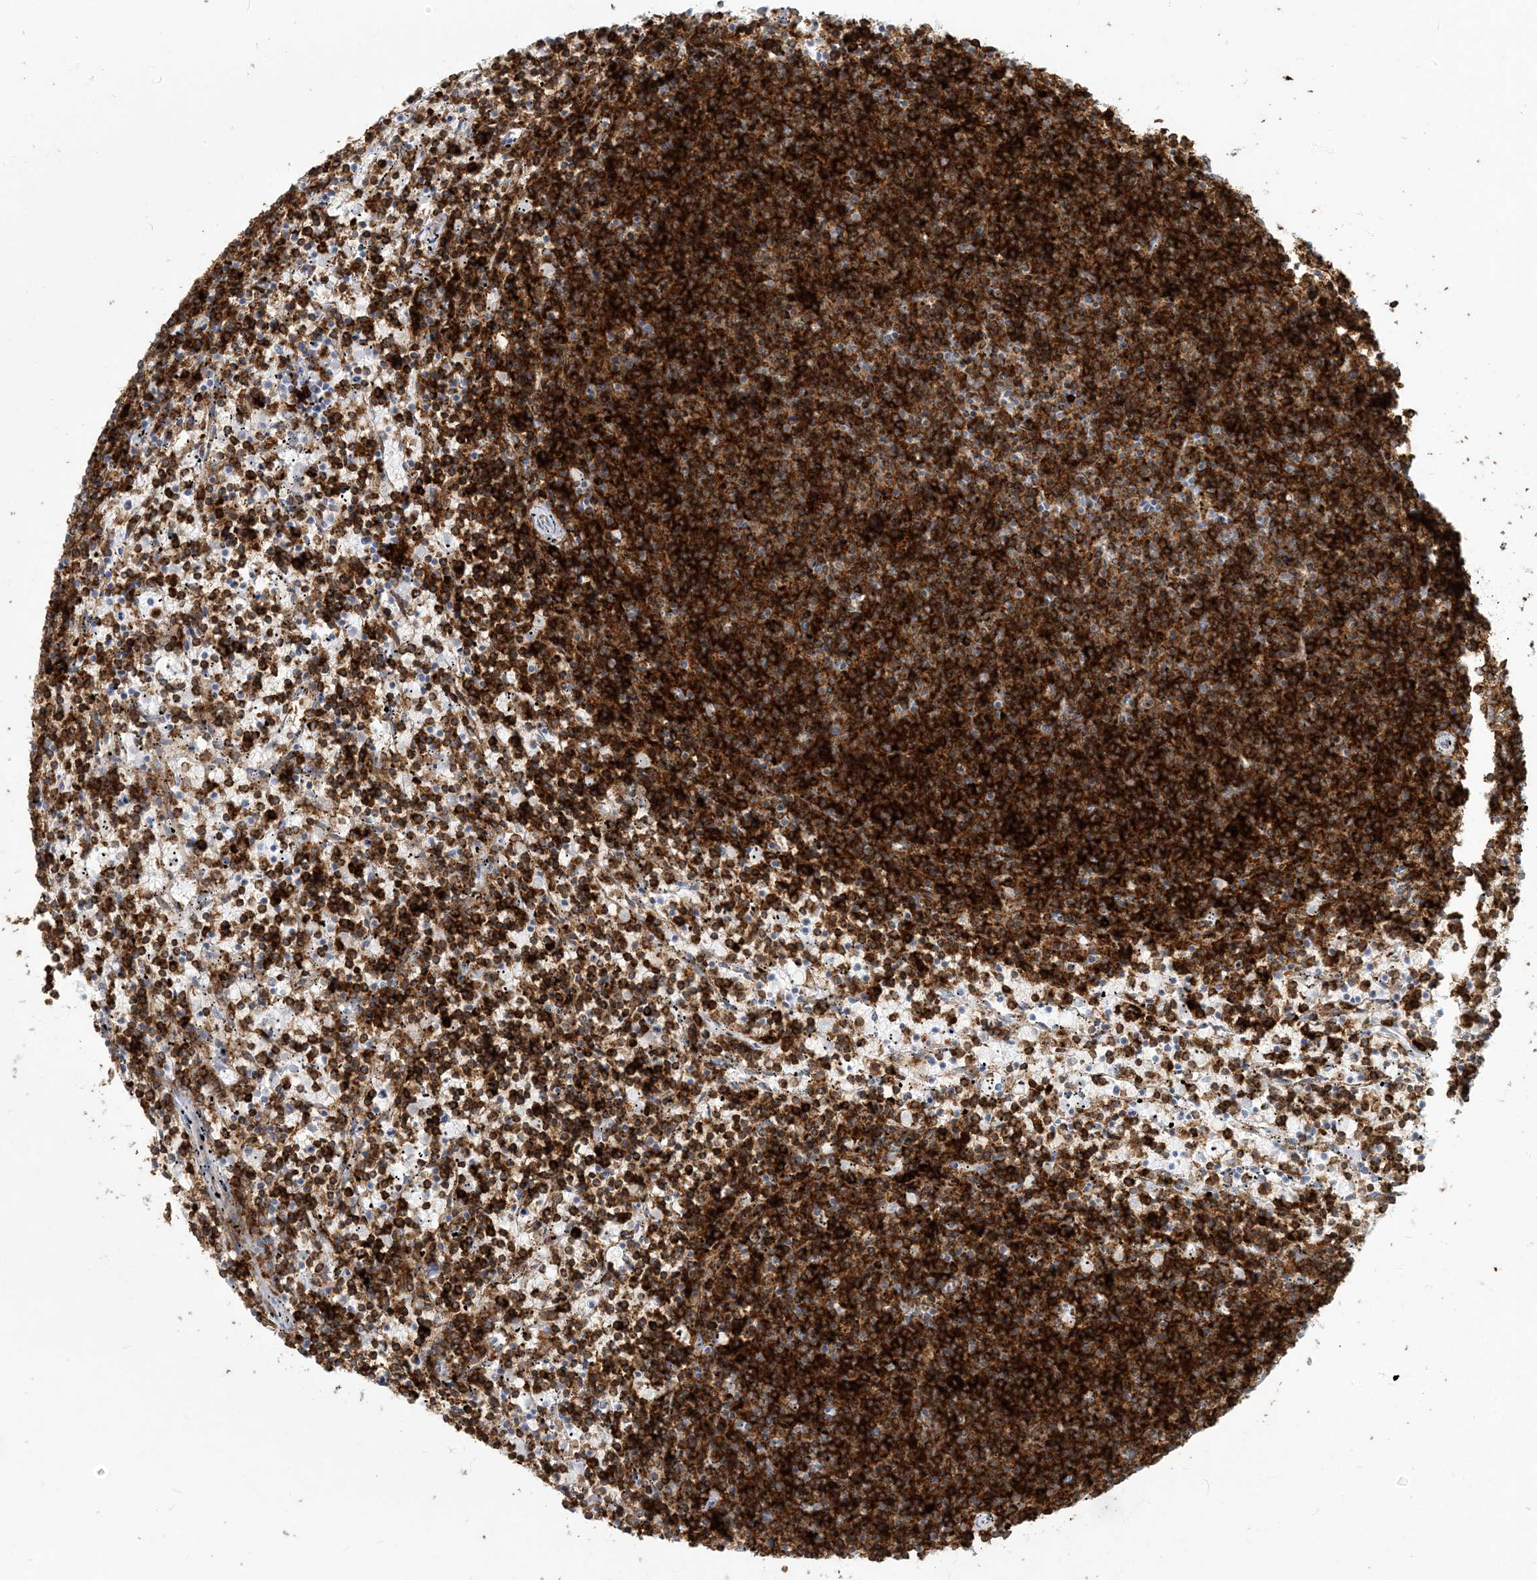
{"staining": {"intensity": "strong", "quantity": ">75%", "location": "cytoplasmic/membranous"}, "tissue": "lymphoma", "cell_type": "Tumor cells", "image_type": "cancer", "snomed": [{"axis": "morphology", "description": "Malignant lymphoma, non-Hodgkin's type, Low grade"}, {"axis": "topography", "description": "Spleen"}], "caption": "DAB immunohistochemical staining of low-grade malignant lymphoma, non-Hodgkin's type shows strong cytoplasmic/membranous protein staining in approximately >75% of tumor cells.", "gene": "HLA-DRB1", "patient": {"sex": "female", "age": 50}}